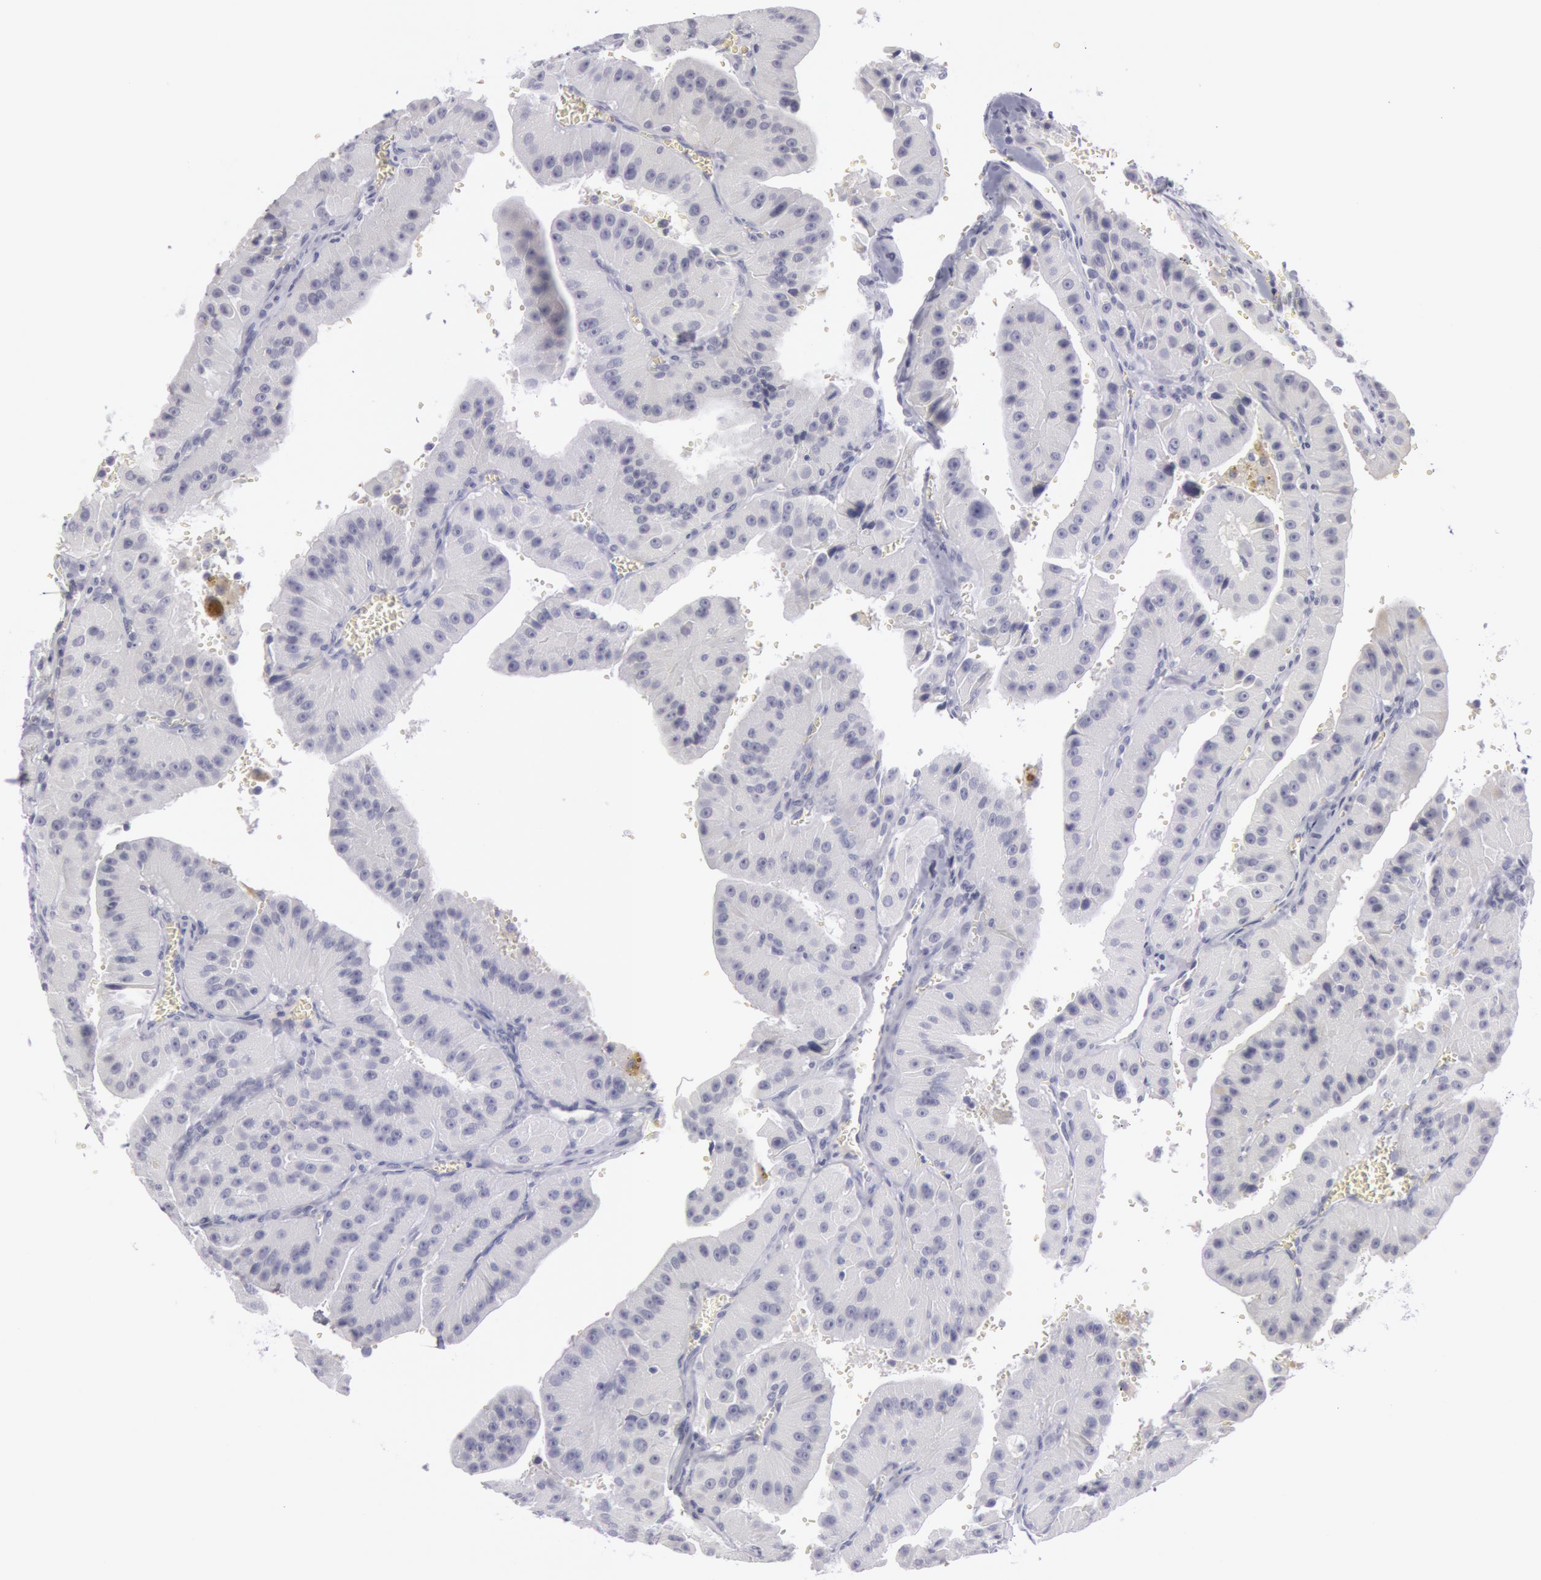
{"staining": {"intensity": "negative", "quantity": "none", "location": "none"}, "tissue": "thyroid cancer", "cell_type": "Tumor cells", "image_type": "cancer", "snomed": [{"axis": "morphology", "description": "Carcinoma, NOS"}, {"axis": "topography", "description": "Thyroid gland"}], "caption": "Tumor cells are negative for protein expression in human thyroid cancer. (Brightfield microscopy of DAB immunohistochemistry at high magnification).", "gene": "KRT16", "patient": {"sex": "male", "age": 76}}